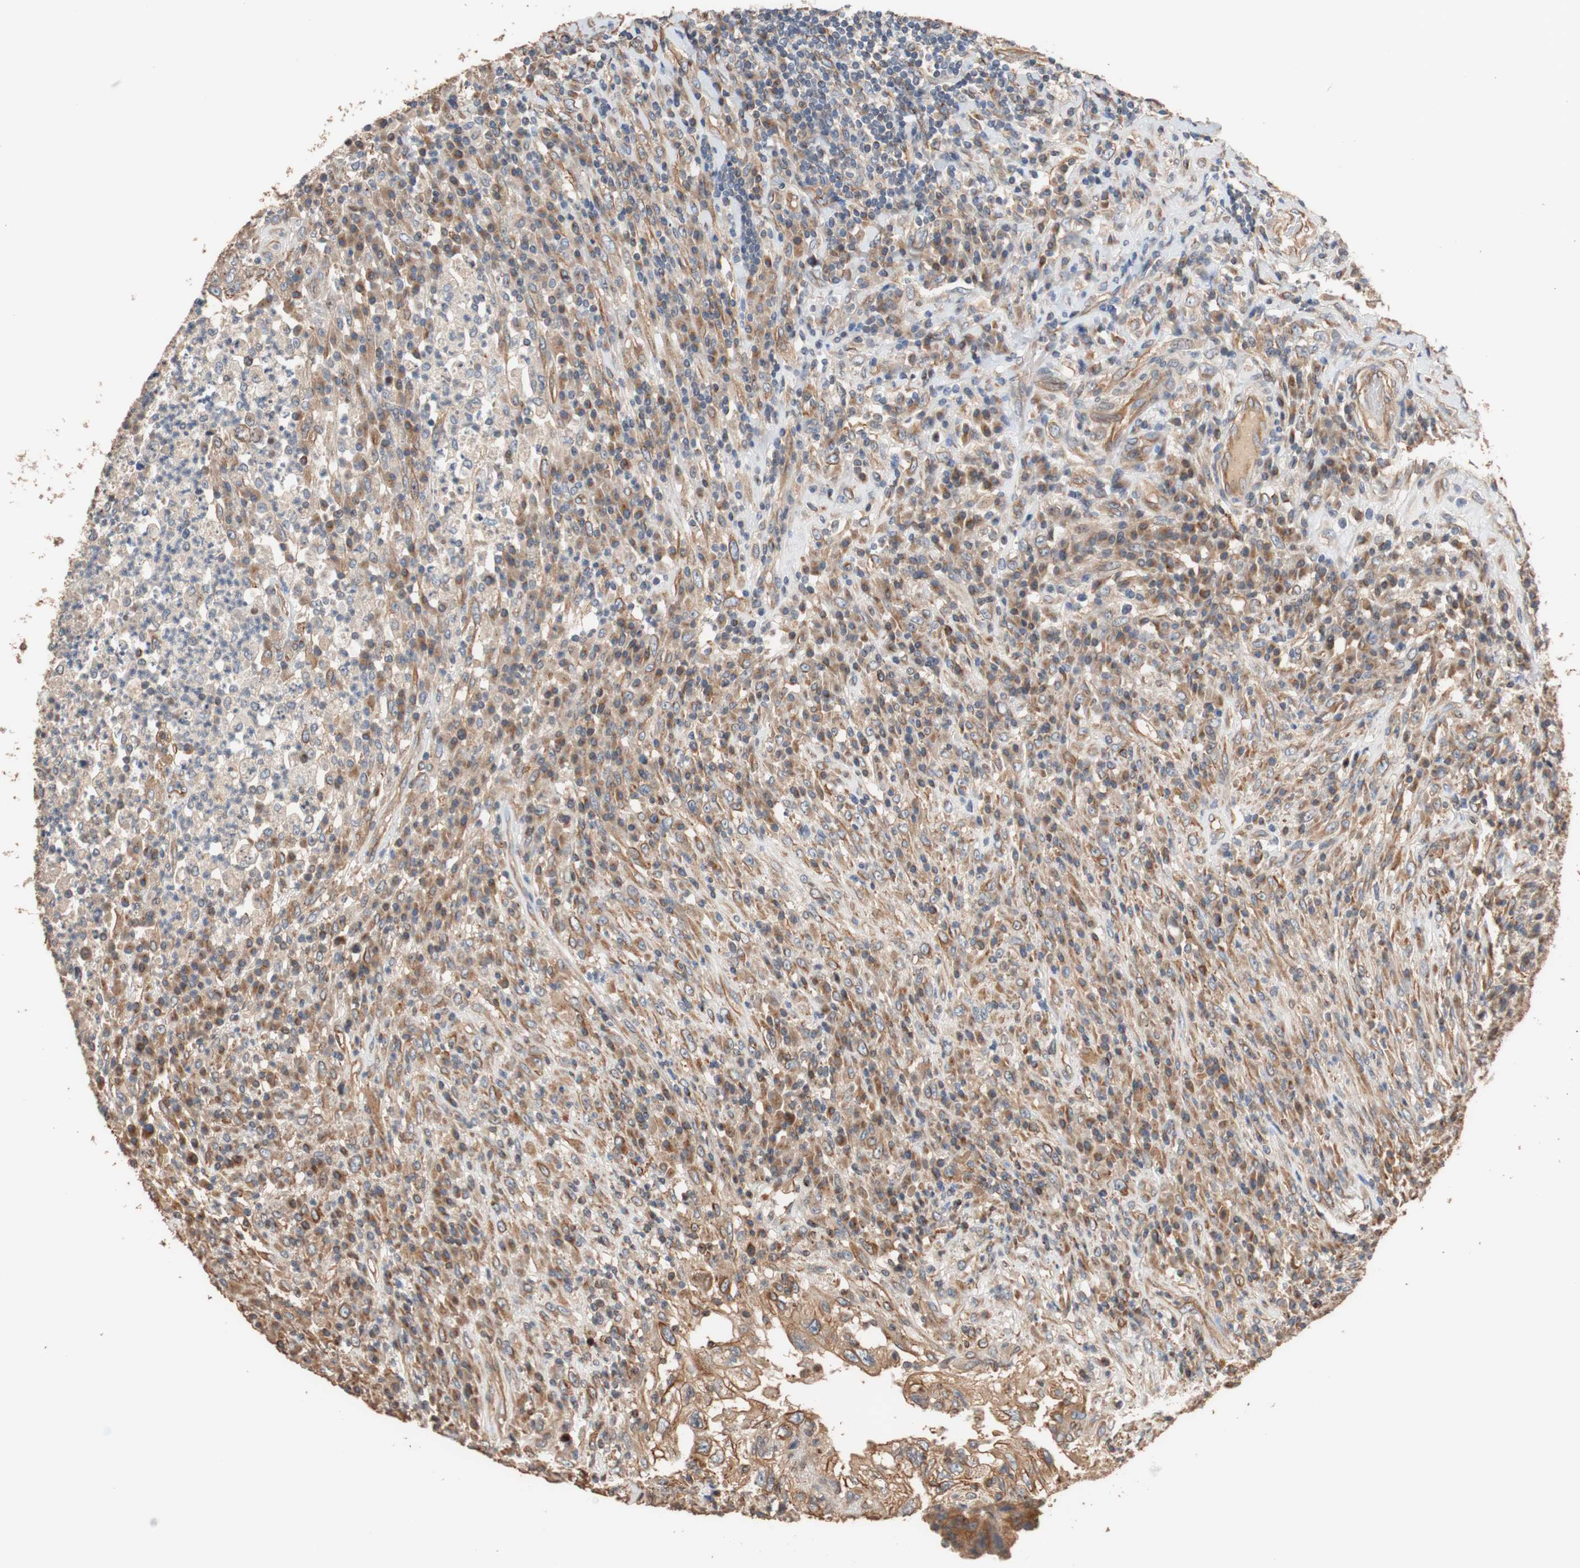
{"staining": {"intensity": "moderate", "quantity": ">75%", "location": "cytoplasmic/membranous"}, "tissue": "testis cancer", "cell_type": "Tumor cells", "image_type": "cancer", "snomed": [{"axis": "morphology", "description": "Necrosis, NOS"}, {"axis": "morphology", "description": "Carcinoma, Embryonal, NOS"}, {"axis": "topography", "description": "Testis"}], "caption": "Immunohistochemical staining of human testis cancer reveals moderate cytoplasmic/membranous protein positivity in about >75% of tumor cells. The staining was performed using DAB (3,3'-diaminobenzidine), with brown indicating positive protein expression. Nuclei are stained blue with hematoxylin.", "gene": "TUBB", "patient": {"sex": "male", "age": 19}}